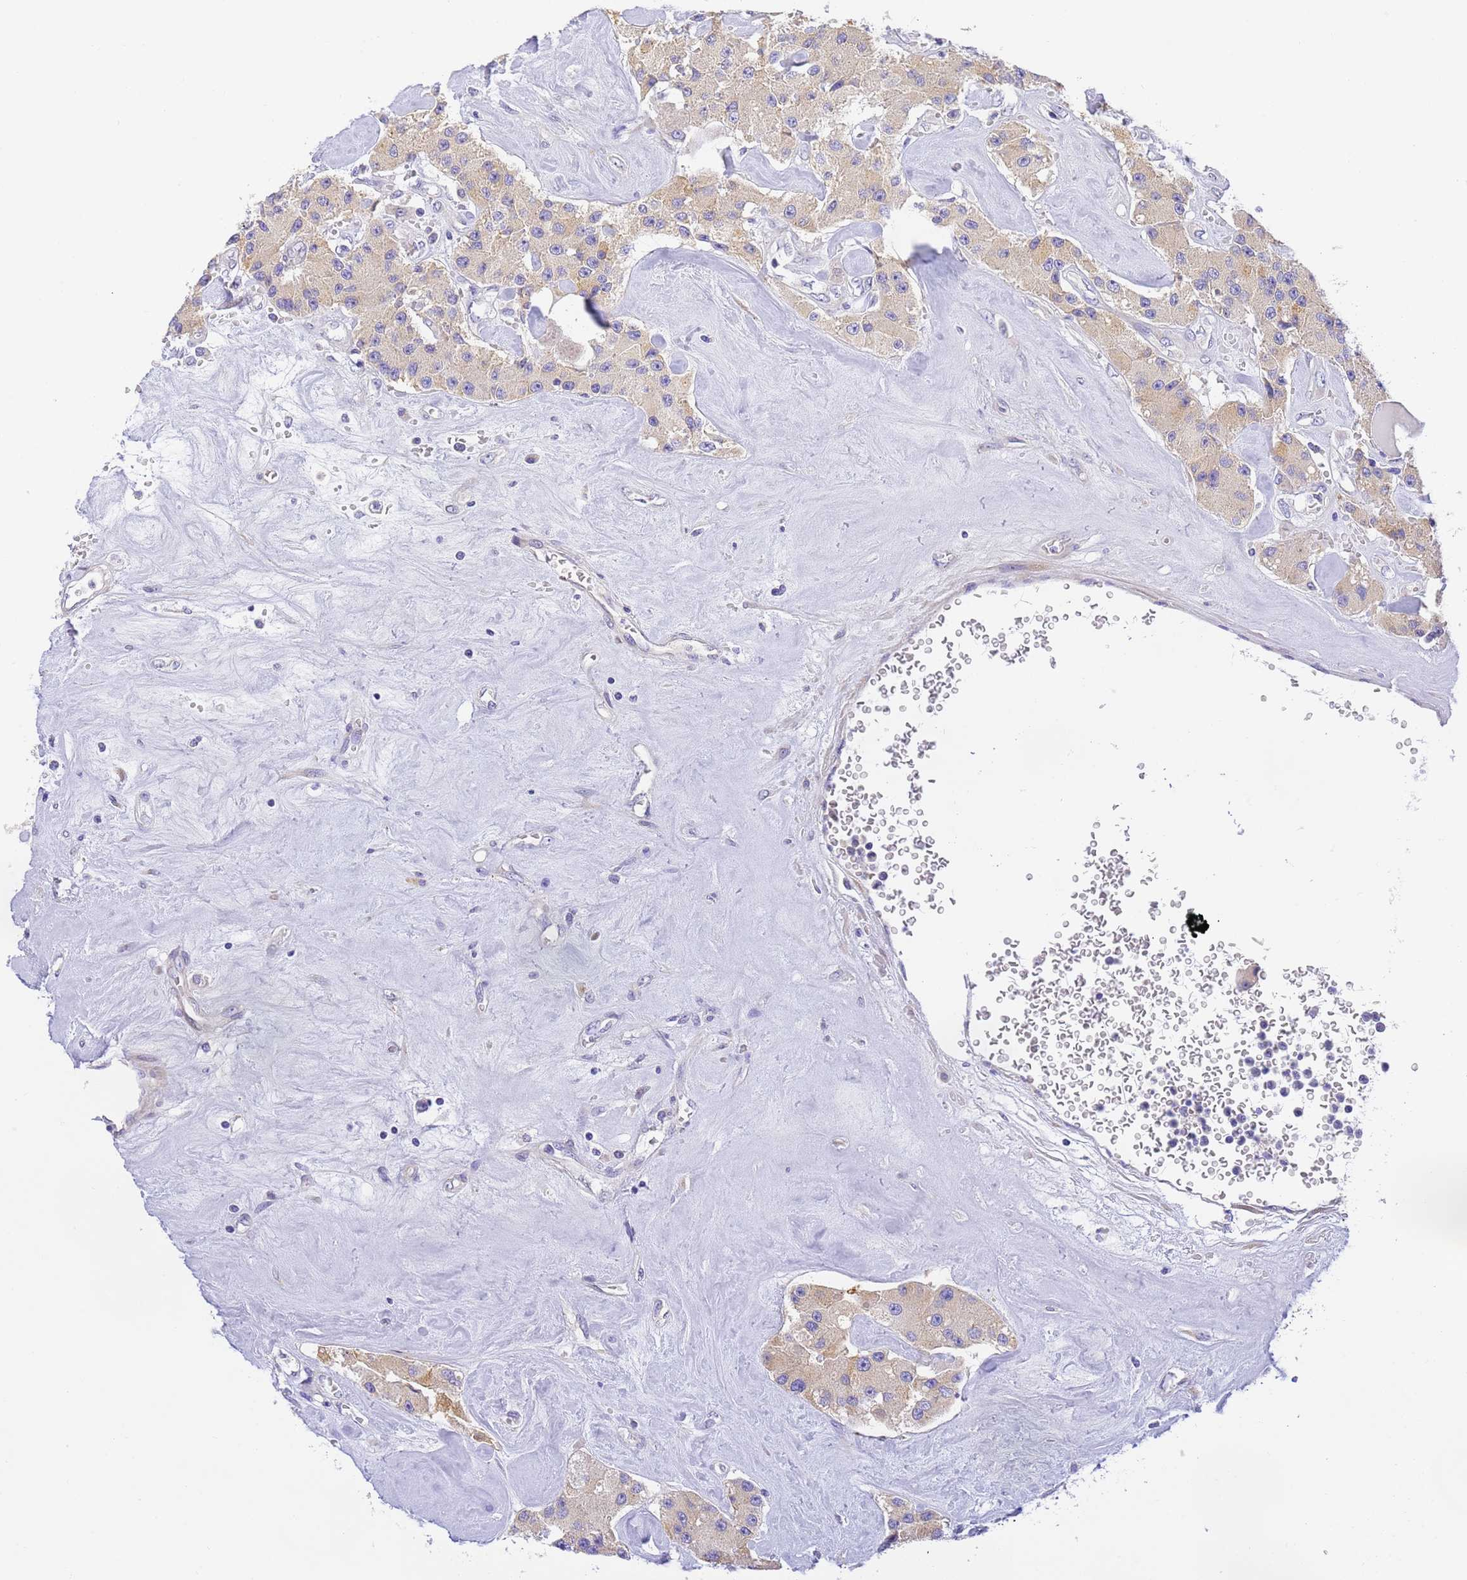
{"staining": {"intensity": "weak", "quantity": "25%-75%", "location": "cytoplasmic/membranous"}, "tissue": "carcinoid", "cell_type": "Tumor cells", "image_type": "cancer", "snomed": [{"axis": "morphology", "description": "Carcinoid, malignant, NOS"}, {"axis": "topography", "description": "Pancreas"}], "caption": "Immunohistochemical staining of human carcinoid exhibits low levels of weak cytoplasmic/membranous positivity in approximately 25%-75% of tumor cells.", "gene": "RHBDD3", "patient": {"sex": "male", "age": 41}}